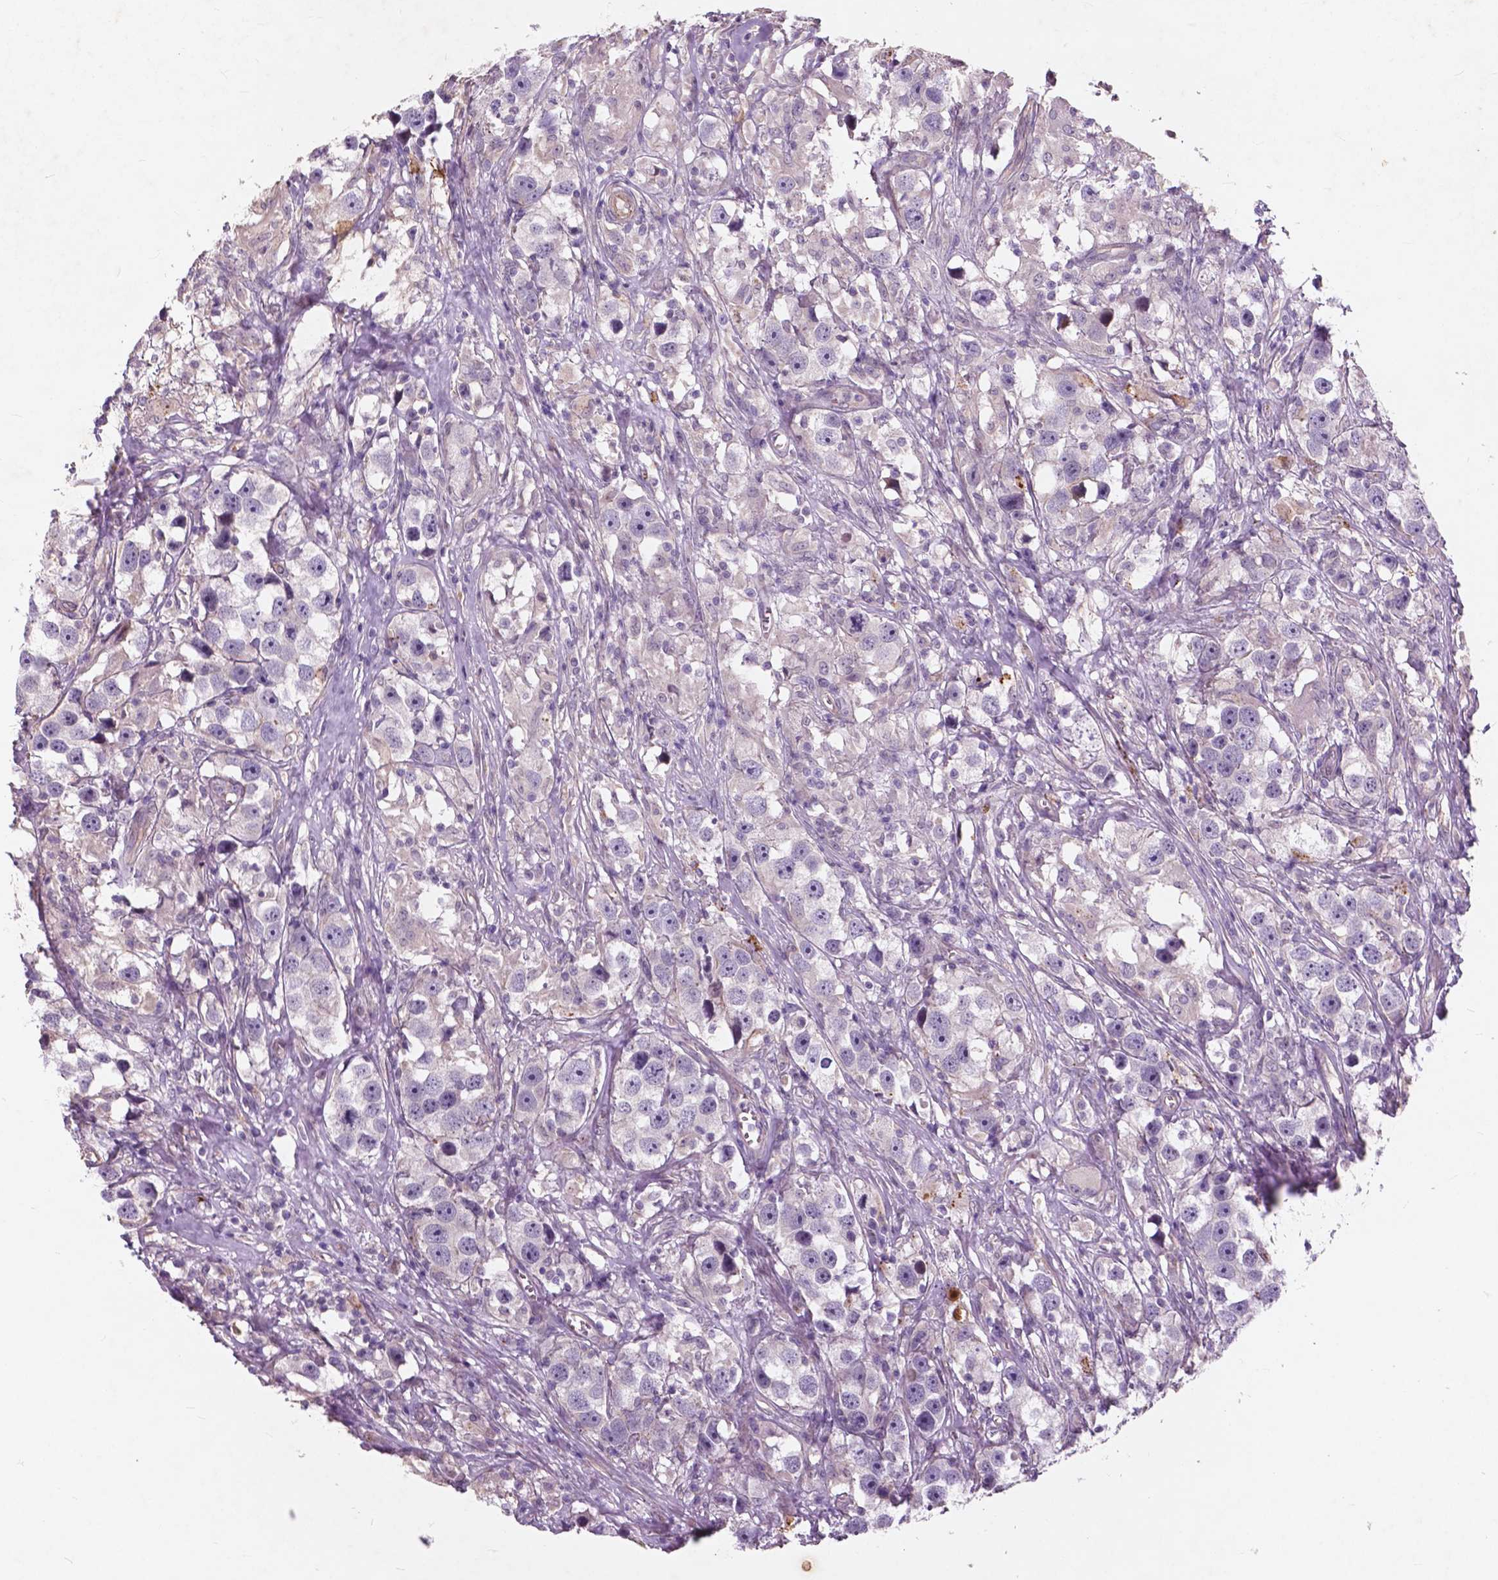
{"staining": {"intensity": "negative", "quantity": "none", "location": "none"}, "tissue": "testis cancer", "cell_type": "Tumor cells", "image_type": "cancer", "snomed": [{"axis": "morphology", "description": "Seminoma, NOS"}, {"axis": "topography", "description": "Testis"}], "caption": "Protein analysis of testis cancer (seminoma) exhibits no significant positivity in tumor cells.", "gene": "RFPL4B", "patient": {"sex": "male", "age": 49}}